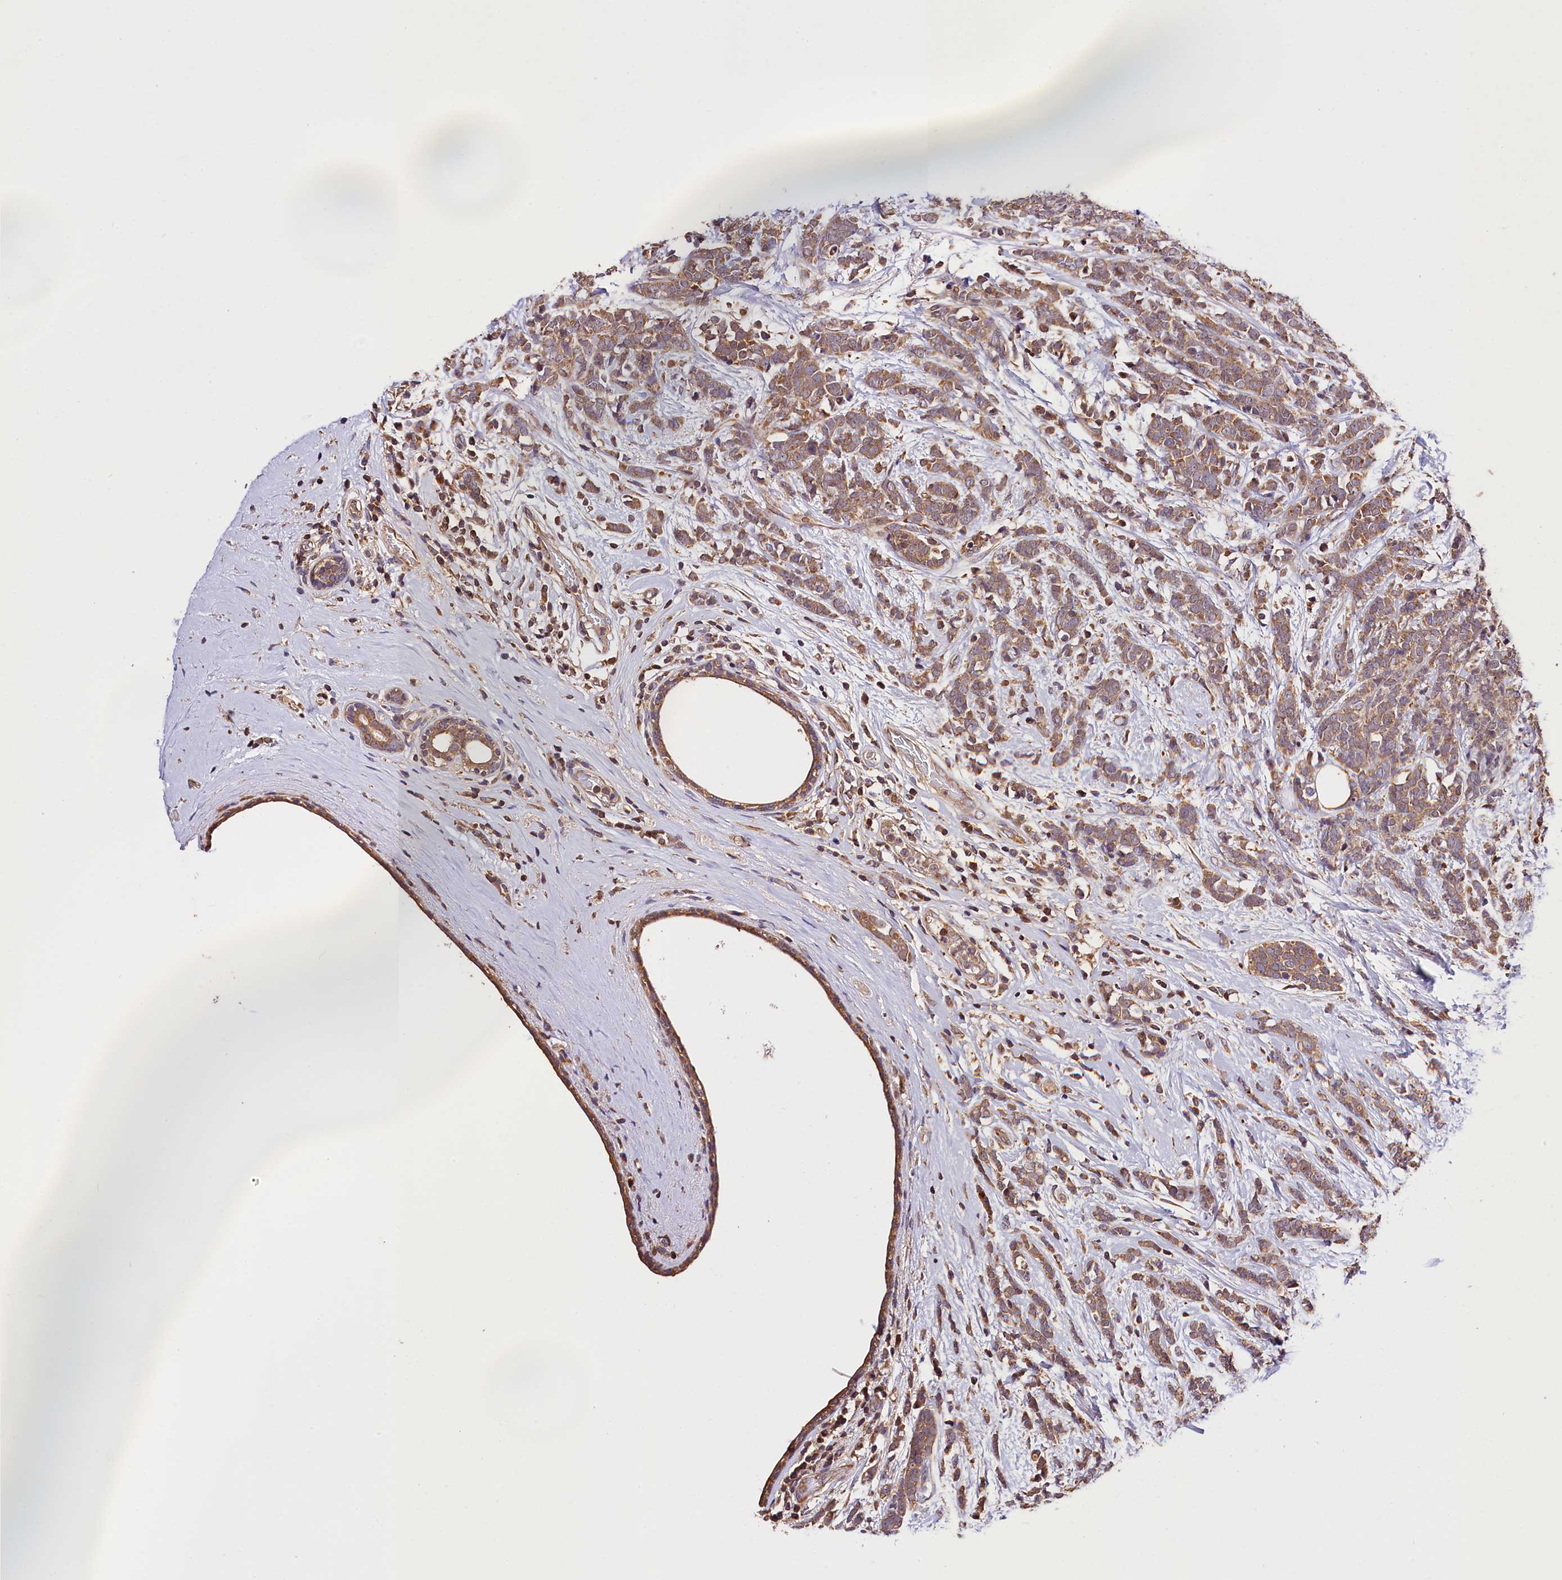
{"staining": {"intensity": "moderate", "quantity": ">75%", "location": "cytoplasmic/membranous"}, "tissue": "breast cancer", "cell_type": "Tumor cells", "image_type": "cancer", "snomed": [{"axis": "morphology", "description": "Lobular carcinoma"}, {"axis": "topography", "description": "Breast"}], "caption": "Breast cancer (lobular carcinoma) stained with a protein marker shows moderate staining in tumor cells.", "gene": "KPTN", "patient": {"sex": "female", "age": 58}}